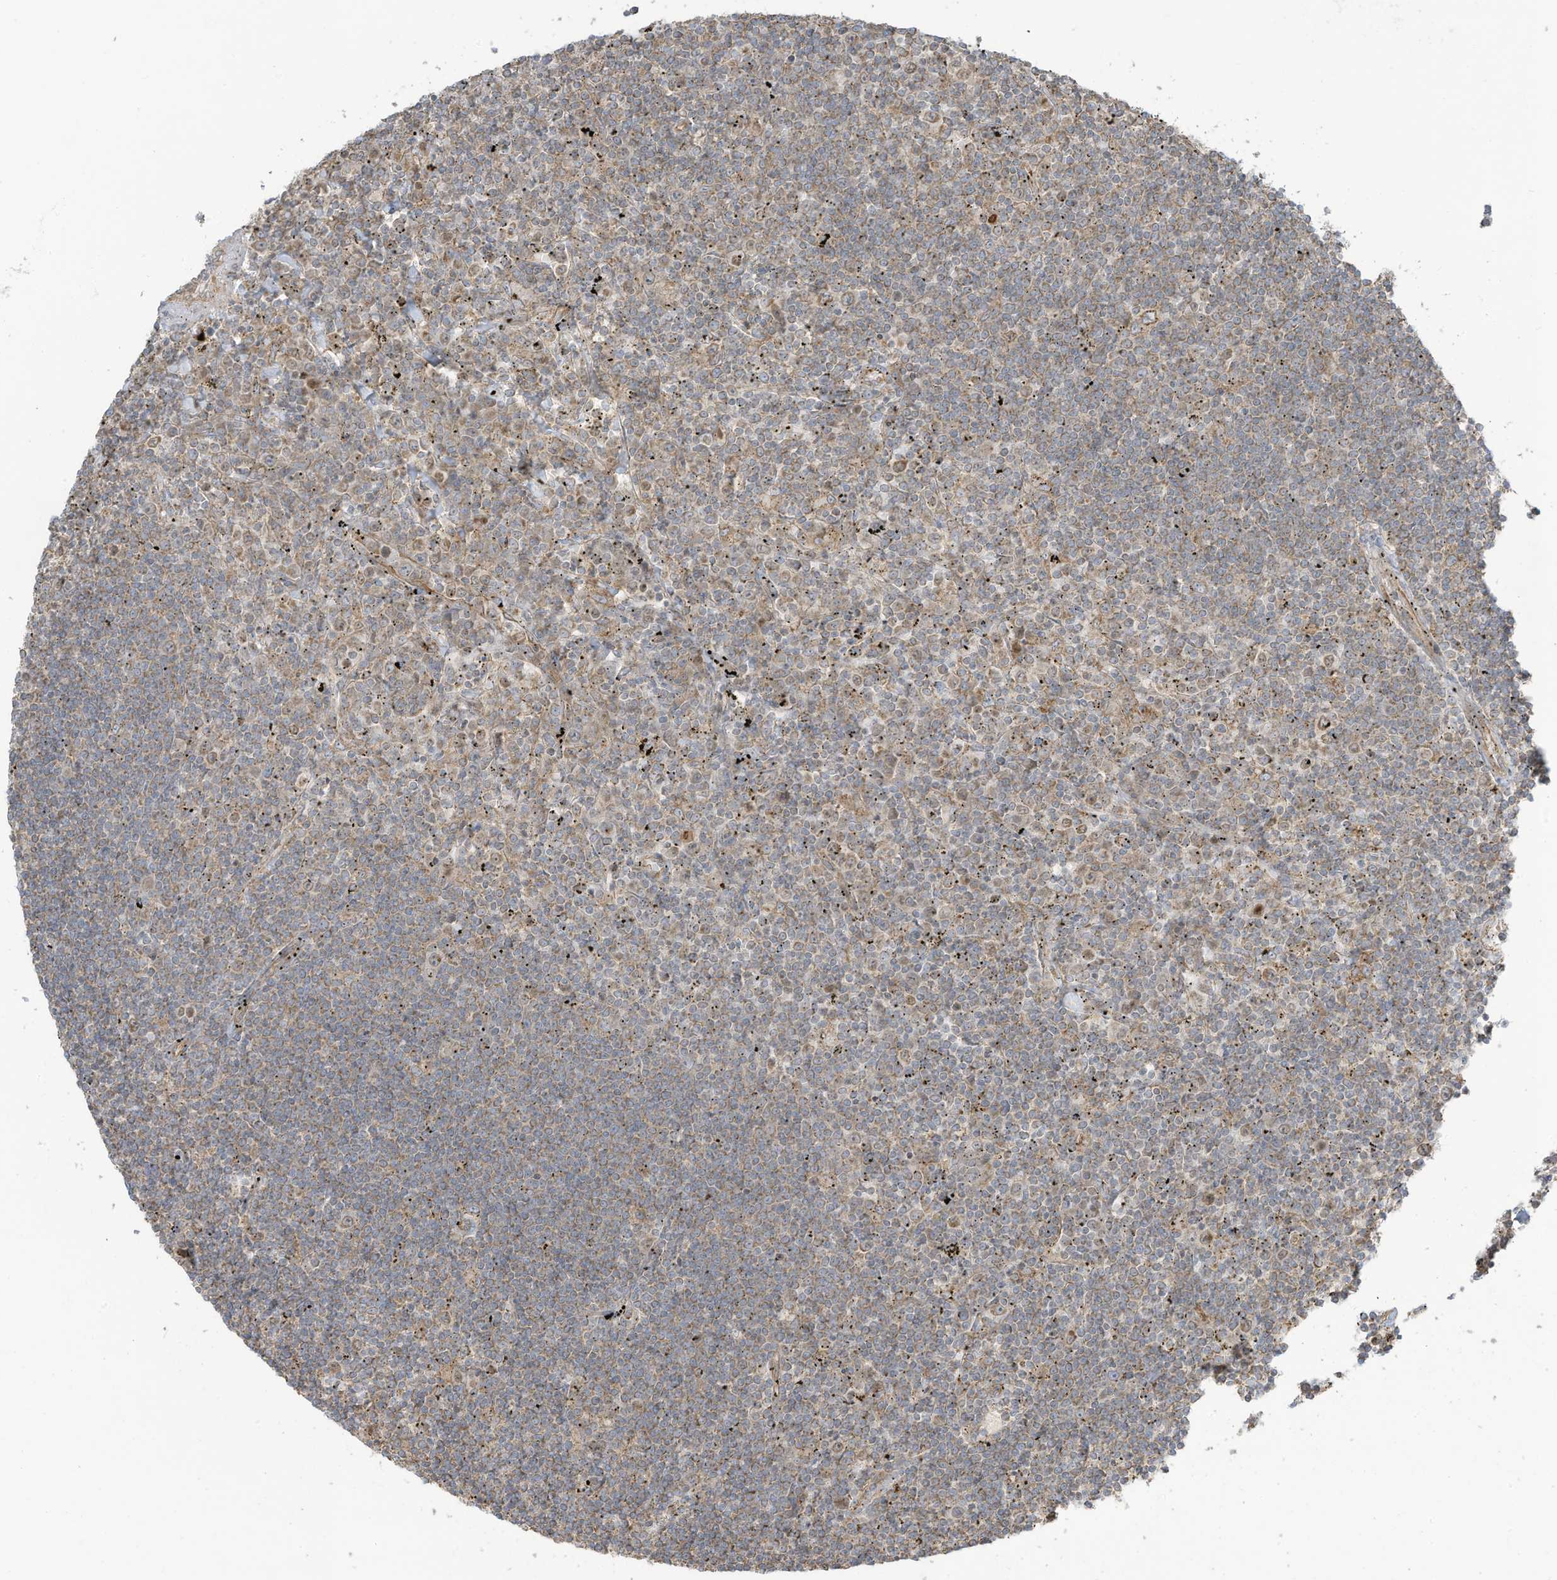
{"staining": {"intensity": "weak", "quantity": "<25%", "location": "cytoplasmic/membranous"}, "tissue": "lymphoma", "cell_type": "Tumor cells", "image_type": "cancer", "snomed": [{"axis": "morphology", "description": "Malignant lymphoma, non-Hodgkin's type, Low grade"}, {"axis": "topography", "description": "Spleen"}], "caption": "IHC image of lymphoma stained for a protein (brown), which reveals no staining in tumor cells.", "gene": "CGAS", "patient": {"sex": "male", "age": 76}}